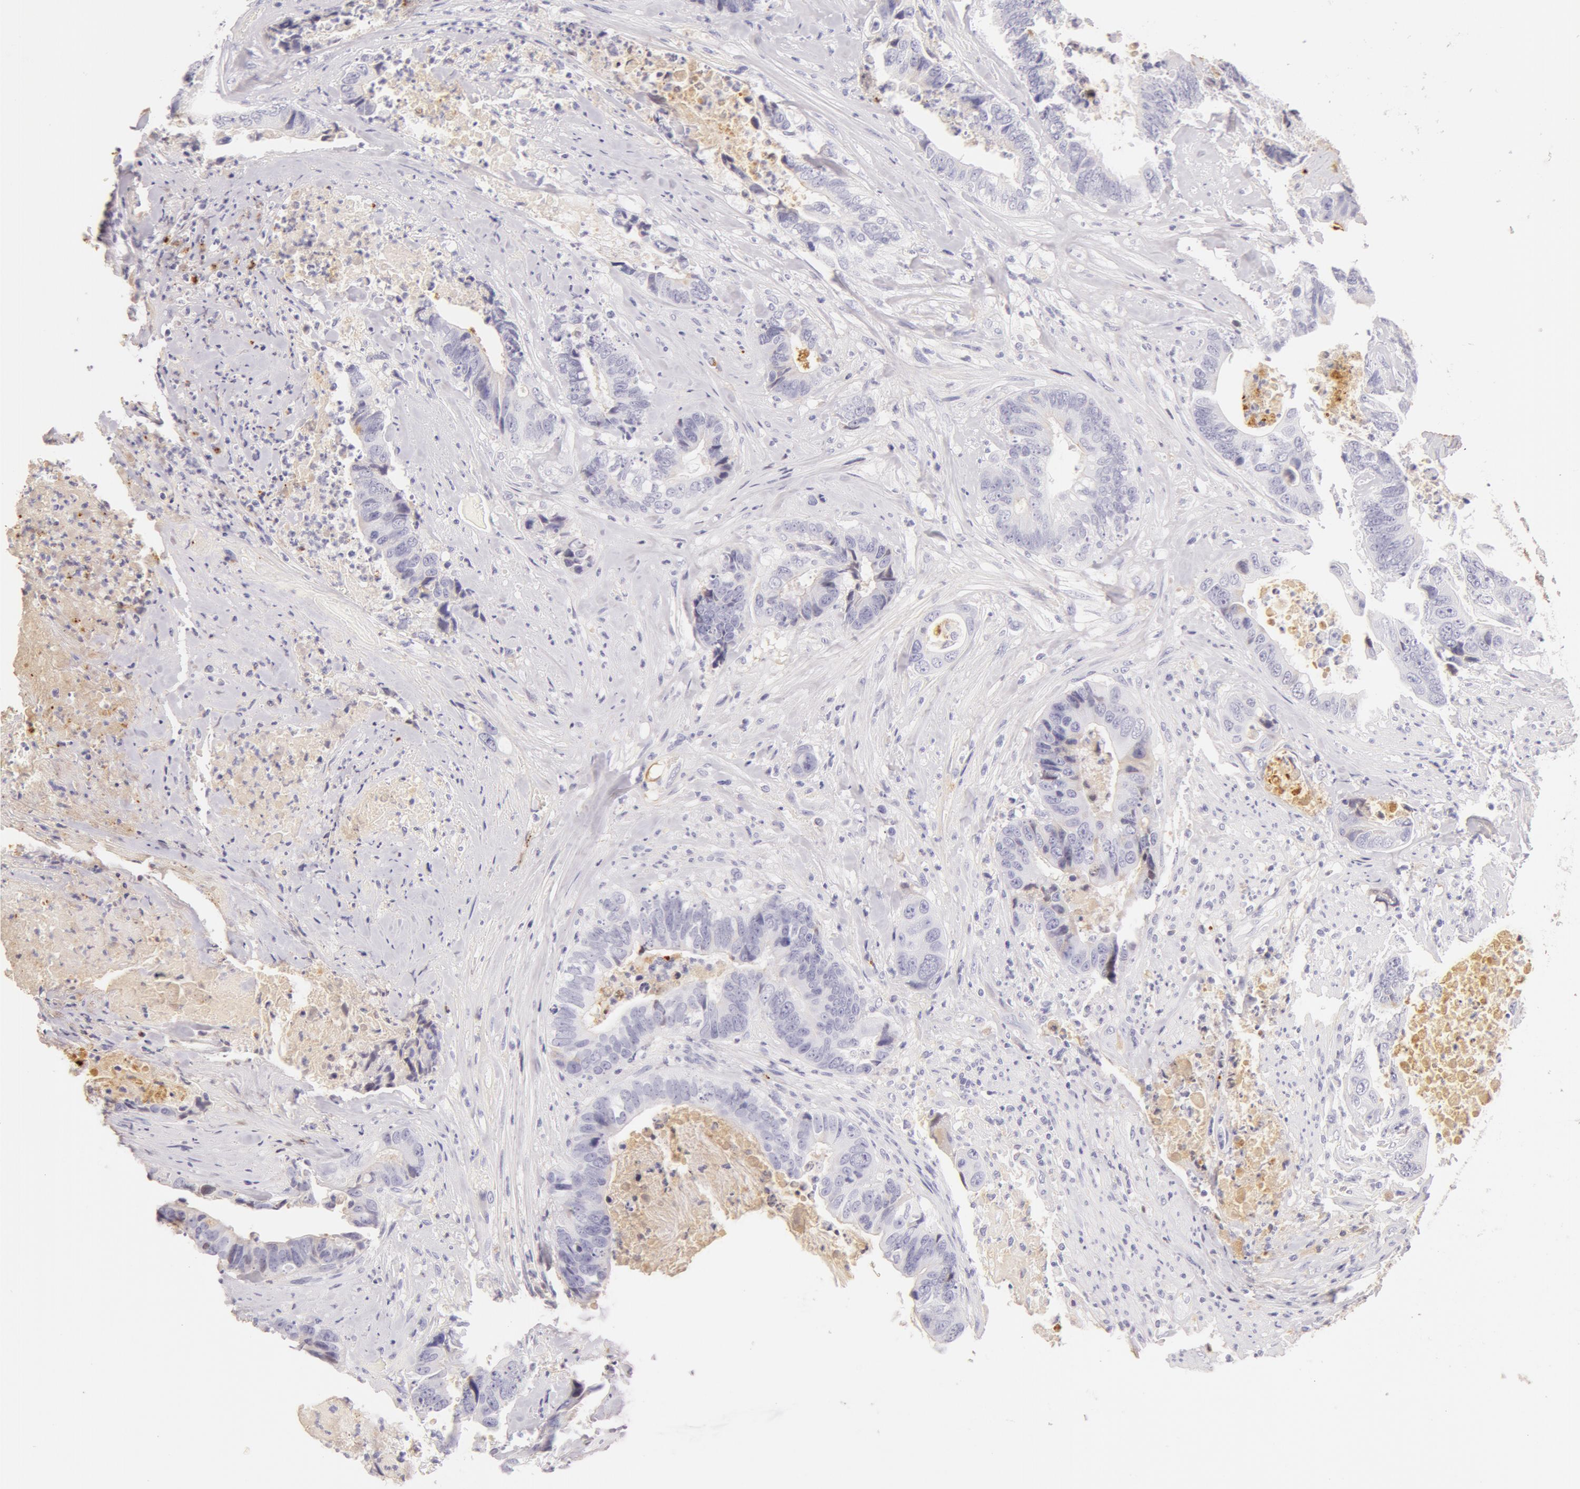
{"staining": {"intensity": "negative", "quantity": "none", "location": "none"}, "tissue": "colorectal cancer", "cell_type": "Tumor cells", "image_type": "cancer", "snomed": [{"axis": "morphology", "description": "Adenocarcinoma, NOS"}, {"axis": "topography", "description": "Rectum"}], "caption": "This micrograph is of colorectal adenocarcinoma stained with immunohistochemistry (IHC) to label a protein in brown with the nuclei are counter-stained blue. There is no positivity in tumor cells. Nuclei are stained in blue.", "gene": "AHSG", "patient": {"sex": "female", "age": 65}}